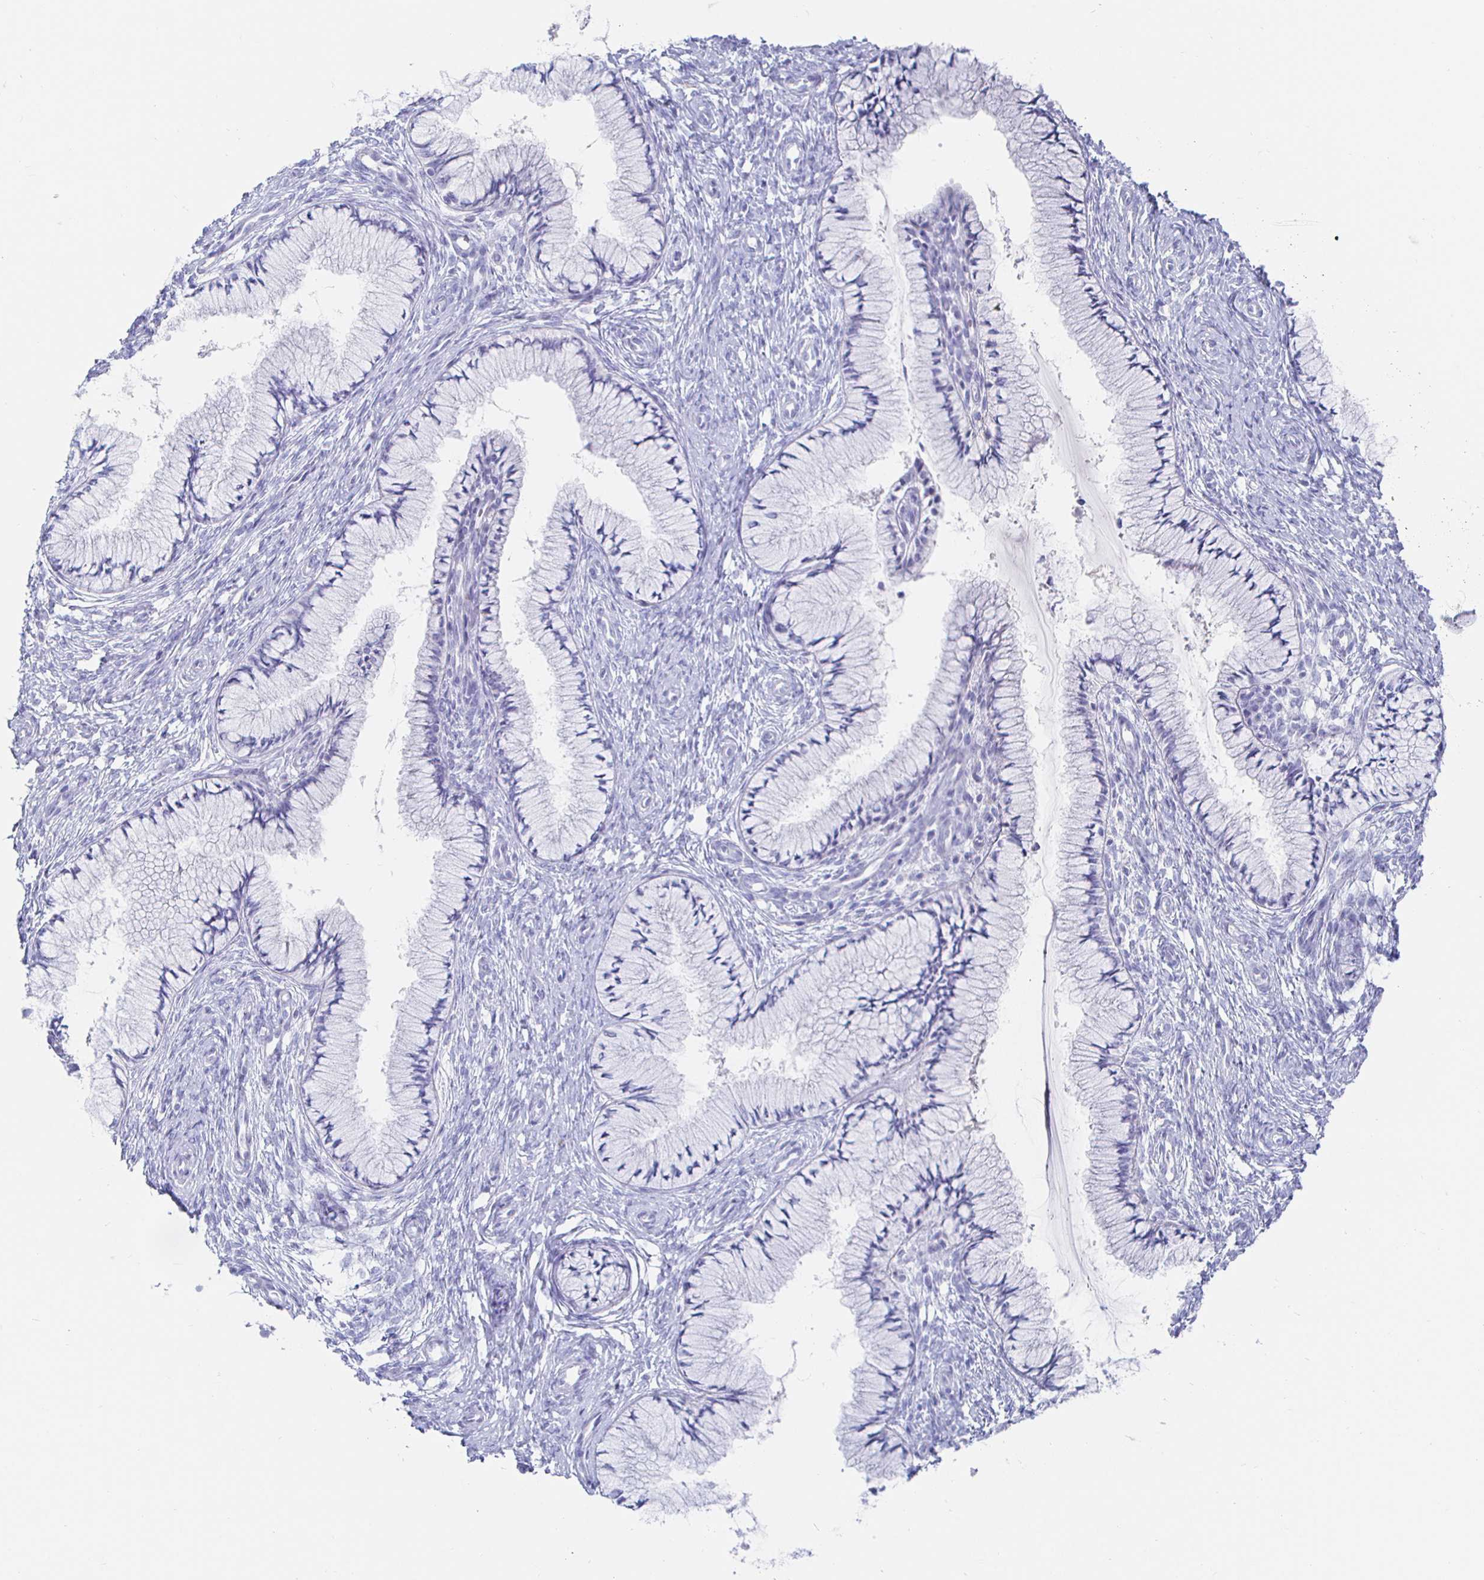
{"staining": {"intensity": "negative", "quantity": "none", "location": "none"}, "tissue": "cervix", "cell_type": "Glandular cells", "image_type": "normal", "snomed": [{"axis": "morphology", "description": "Normal tissue, NOS"}, {"axis": "topography", "description": "Cervix"}], "caption": "Human cervix stained for a protein using IHC displays no expression in glandular cells.", "gene": "CLCA1", "patient": {"sex": "female", "age": 37}}